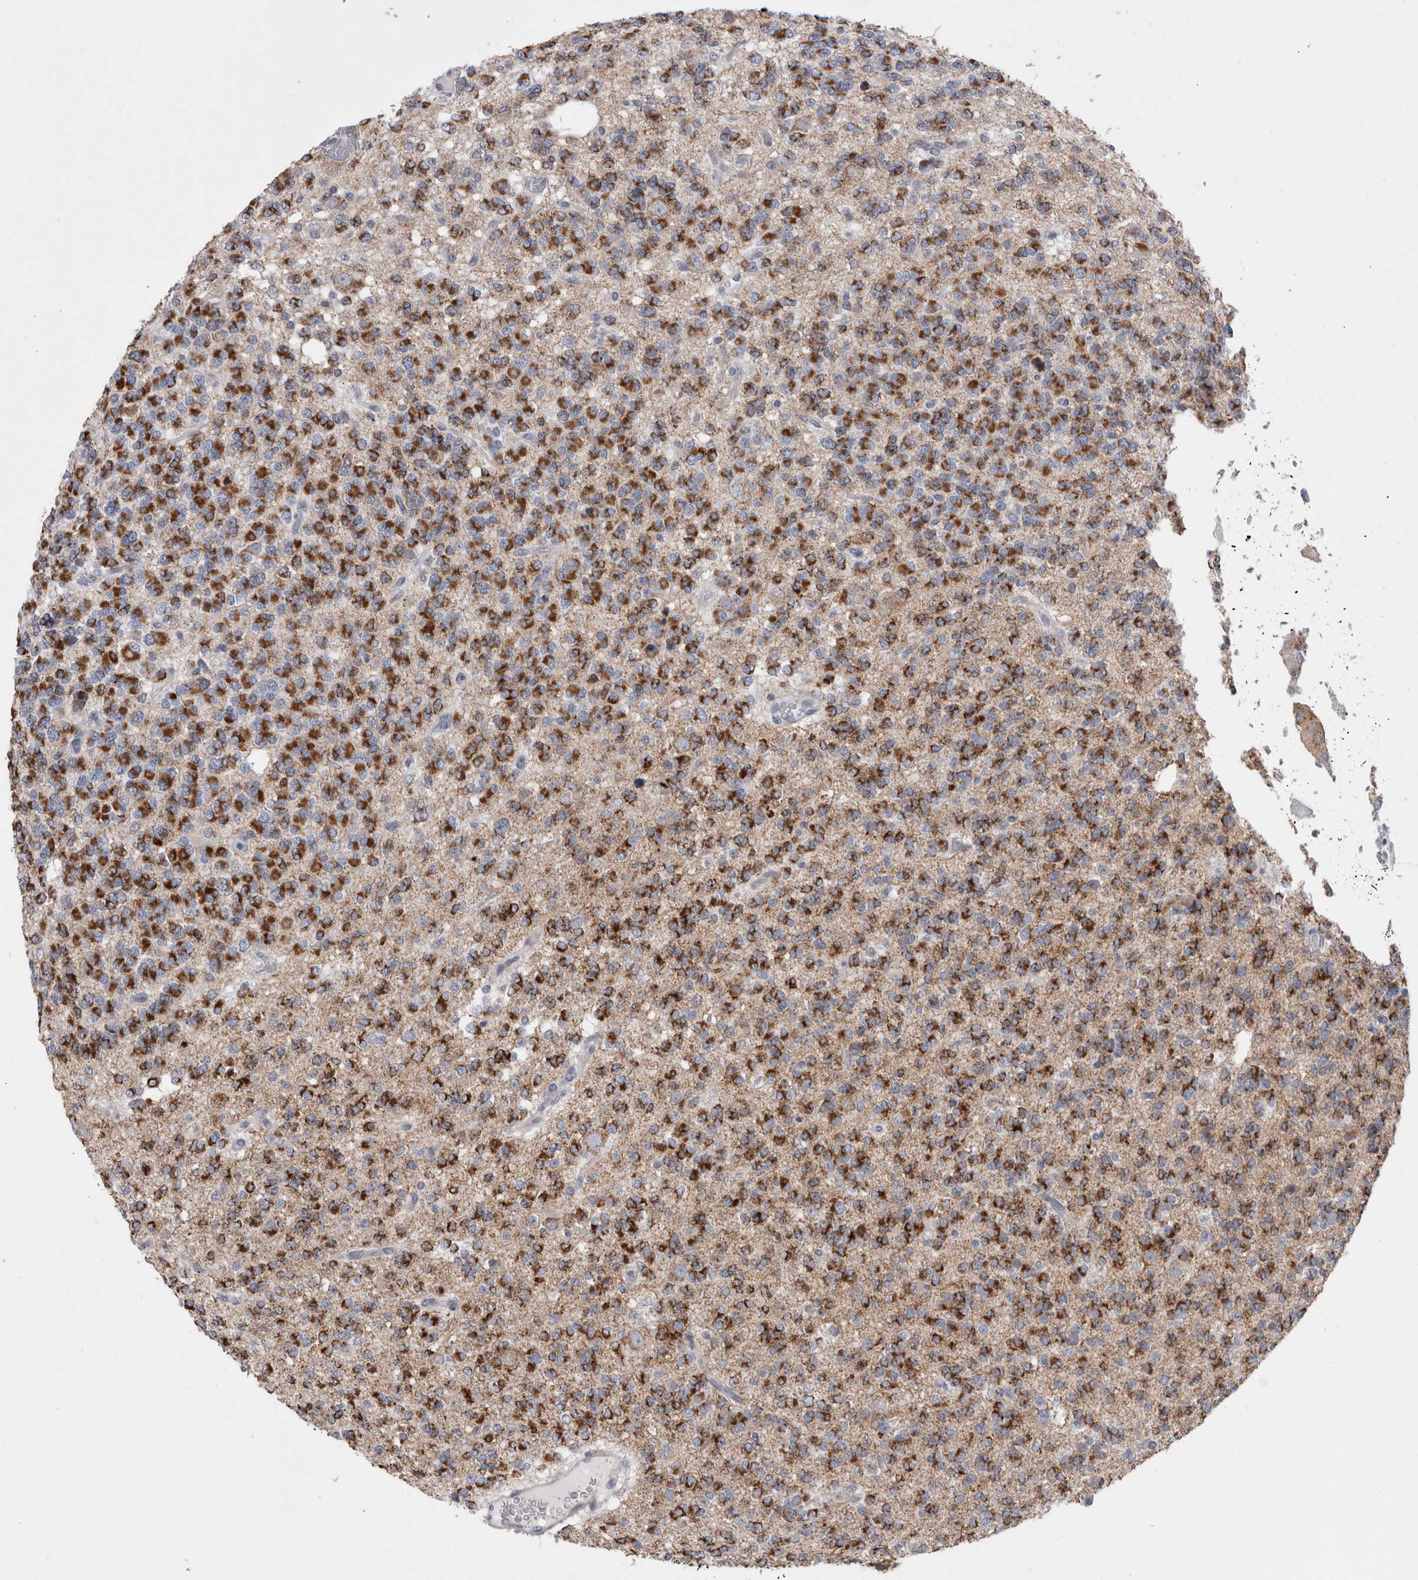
{"staining": {"intensity": "strong", "quantity": ">75%", "location": "cytoplasmic/membranous"}, "tissue": "glioma", "cell_type": "Tumor cells", "image_type": "cancer", "snomed": [{"axis": "morphology", "description": "Glioma, malignant, Low grade"}, {"axis": "topography", "description": "Brain"}], "caption": "Protein expression analysis of human low-grade glioma (malignant) reveals strong cytoplasmic/membranous positivity in about >75% of tumor cells.", "gene": "GDAP1", "patient": {"sex": "male", "age": 38}}